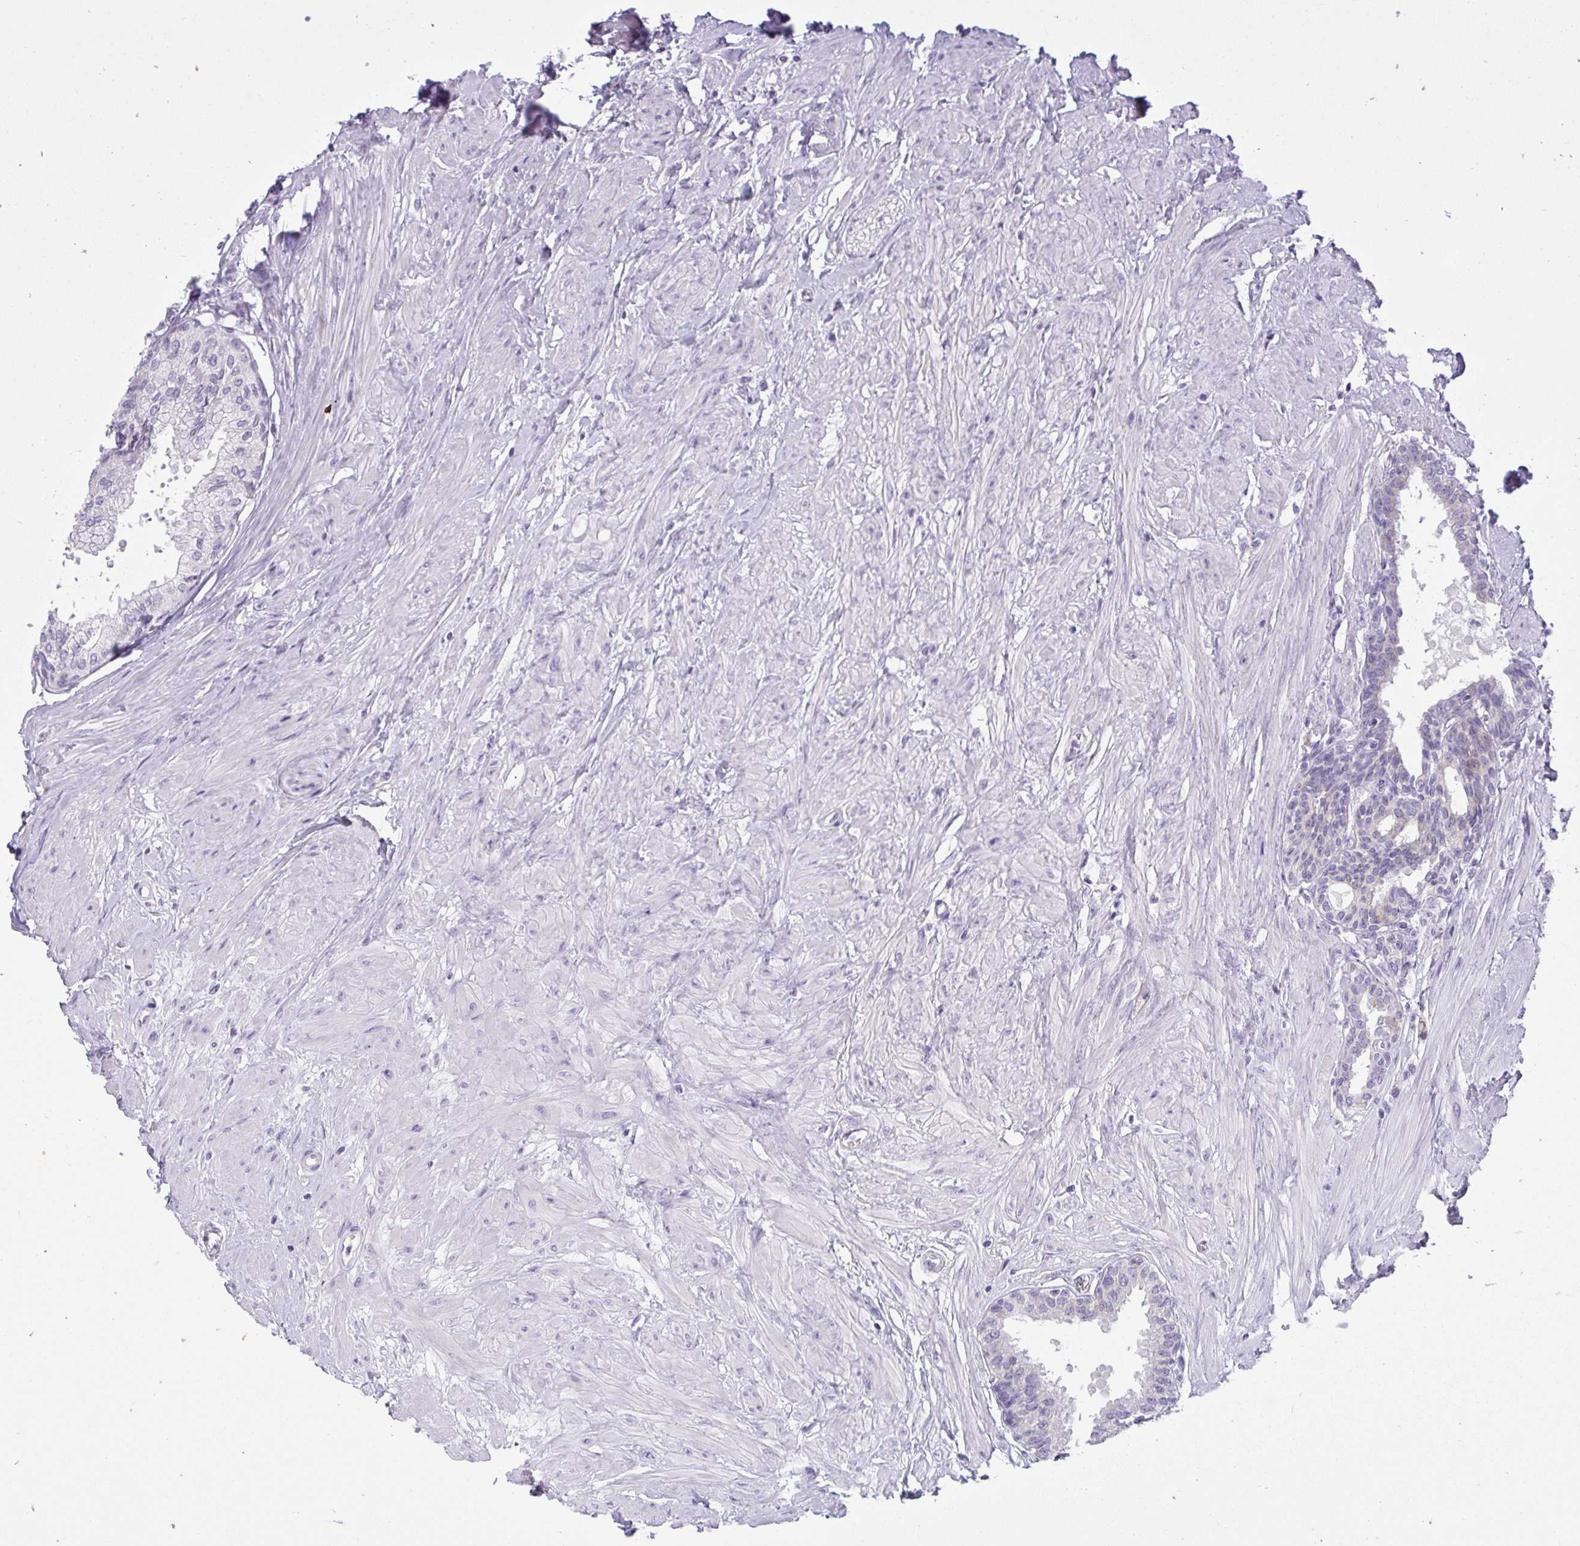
{"staining": {"intensity": "negative", "quantity": "none", "location": "none"}, "tissue": "seminal vesicle", "cell_type": "Glandular cells", "image_type": "normal", "snomed": [{"axis": "morphology", "description": "Normal tissue, NOS"}, {"axis": "topography", "description": "Prostate"}, {"axis": "topography", "description": "Seminal veicle"}], "caption": "Glandular cells show no significant positivity in benign seminal vesicle.", "gene": "GSDMB", "patient": {"sex": "male", "age": 60}}